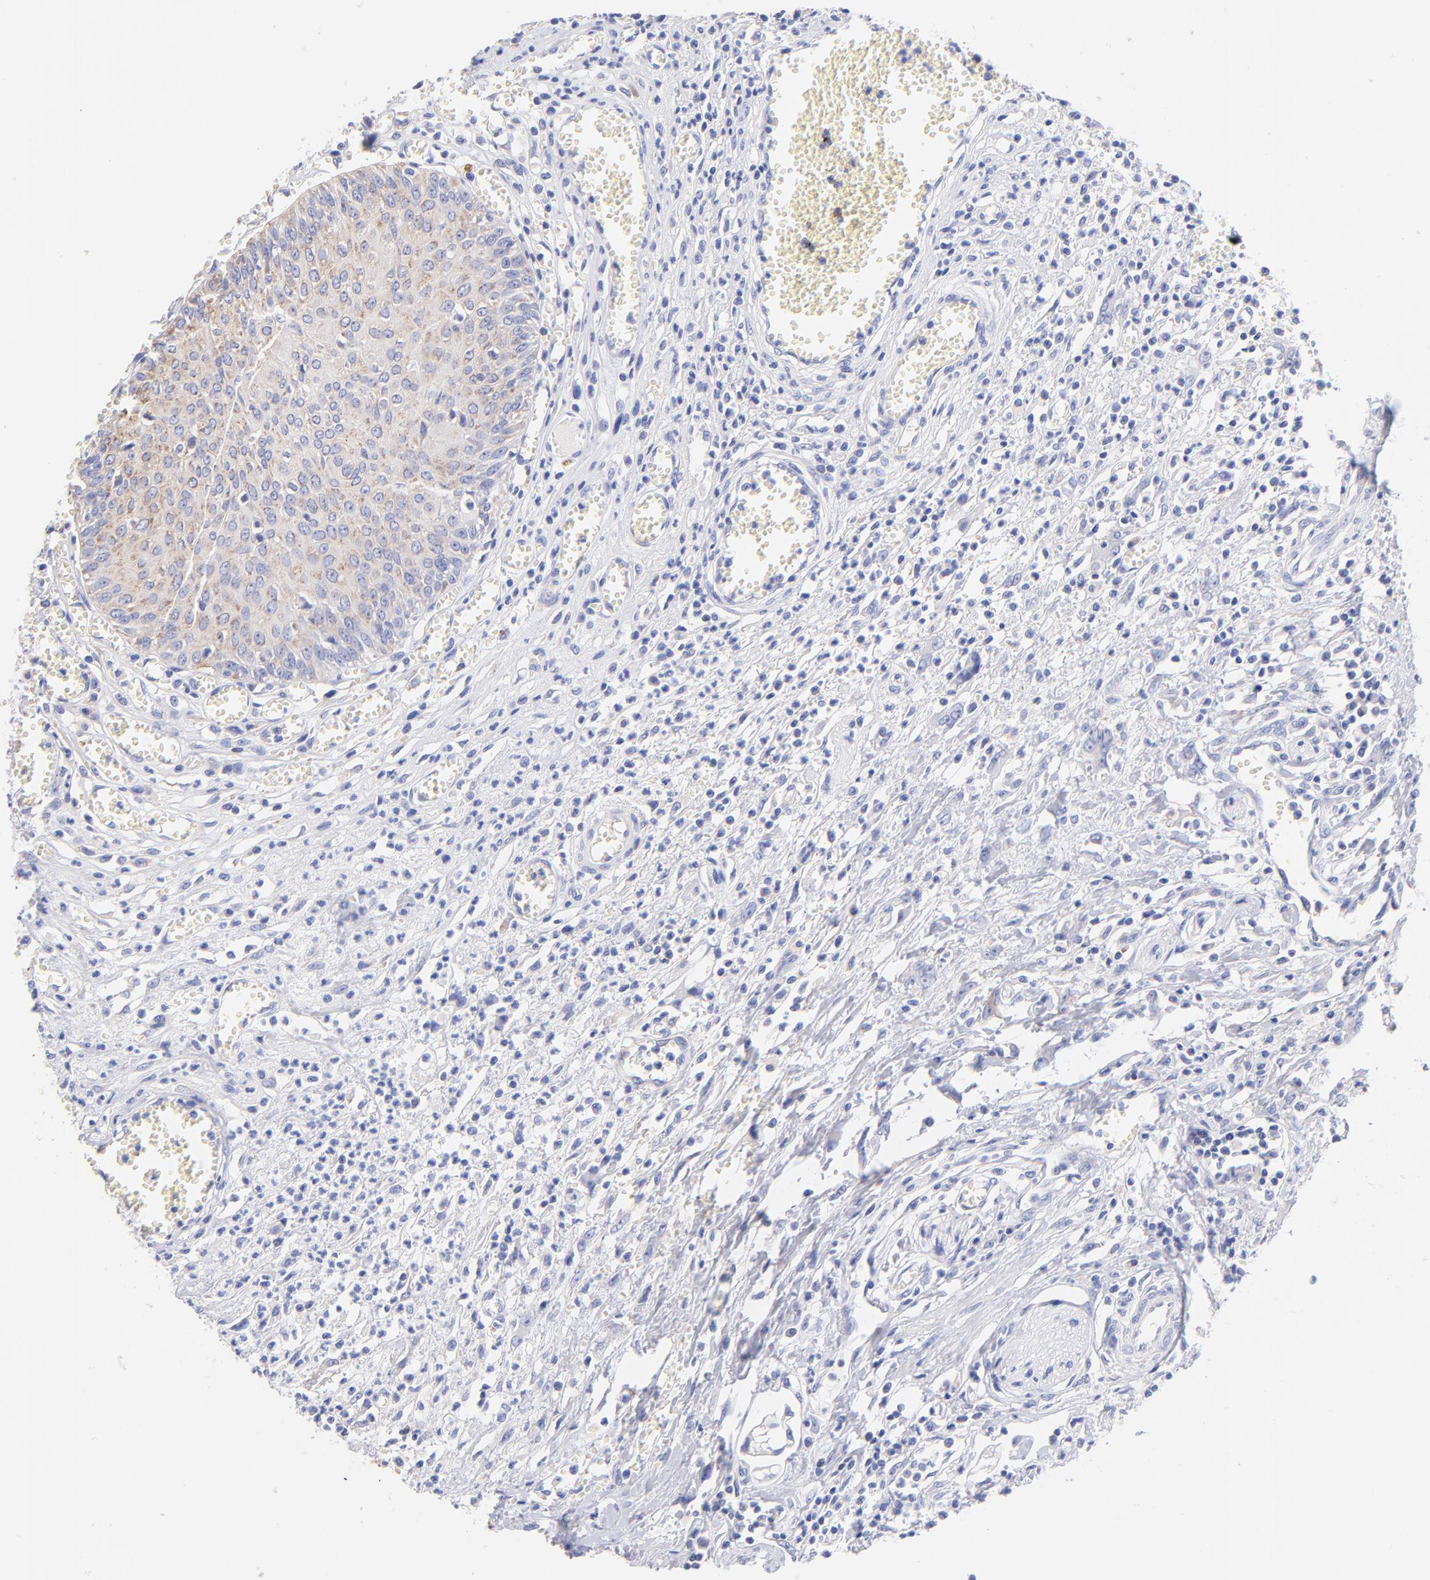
{"staining": {"intensity": "weak", "quantity": "25%-75%", "location": "cytoplasmic/membranous"}, "tissue": "urothelial cancer", "cell_type": "Tumor cells", "image_type": "cancer", "snomed": [{"axis": "morphology", "description": "Urothelial carcinoma, High grade"}, {"axis": "topography", "description": "Urinary bladder"}], "caption": "A low amount of weak cytoplasmic/membranous staining is present in approximately 25%-75% of tumor cells in urothelial cancer tissue.", "gene": "RPL30", "patient": {"sex": "male", "age": 66}}